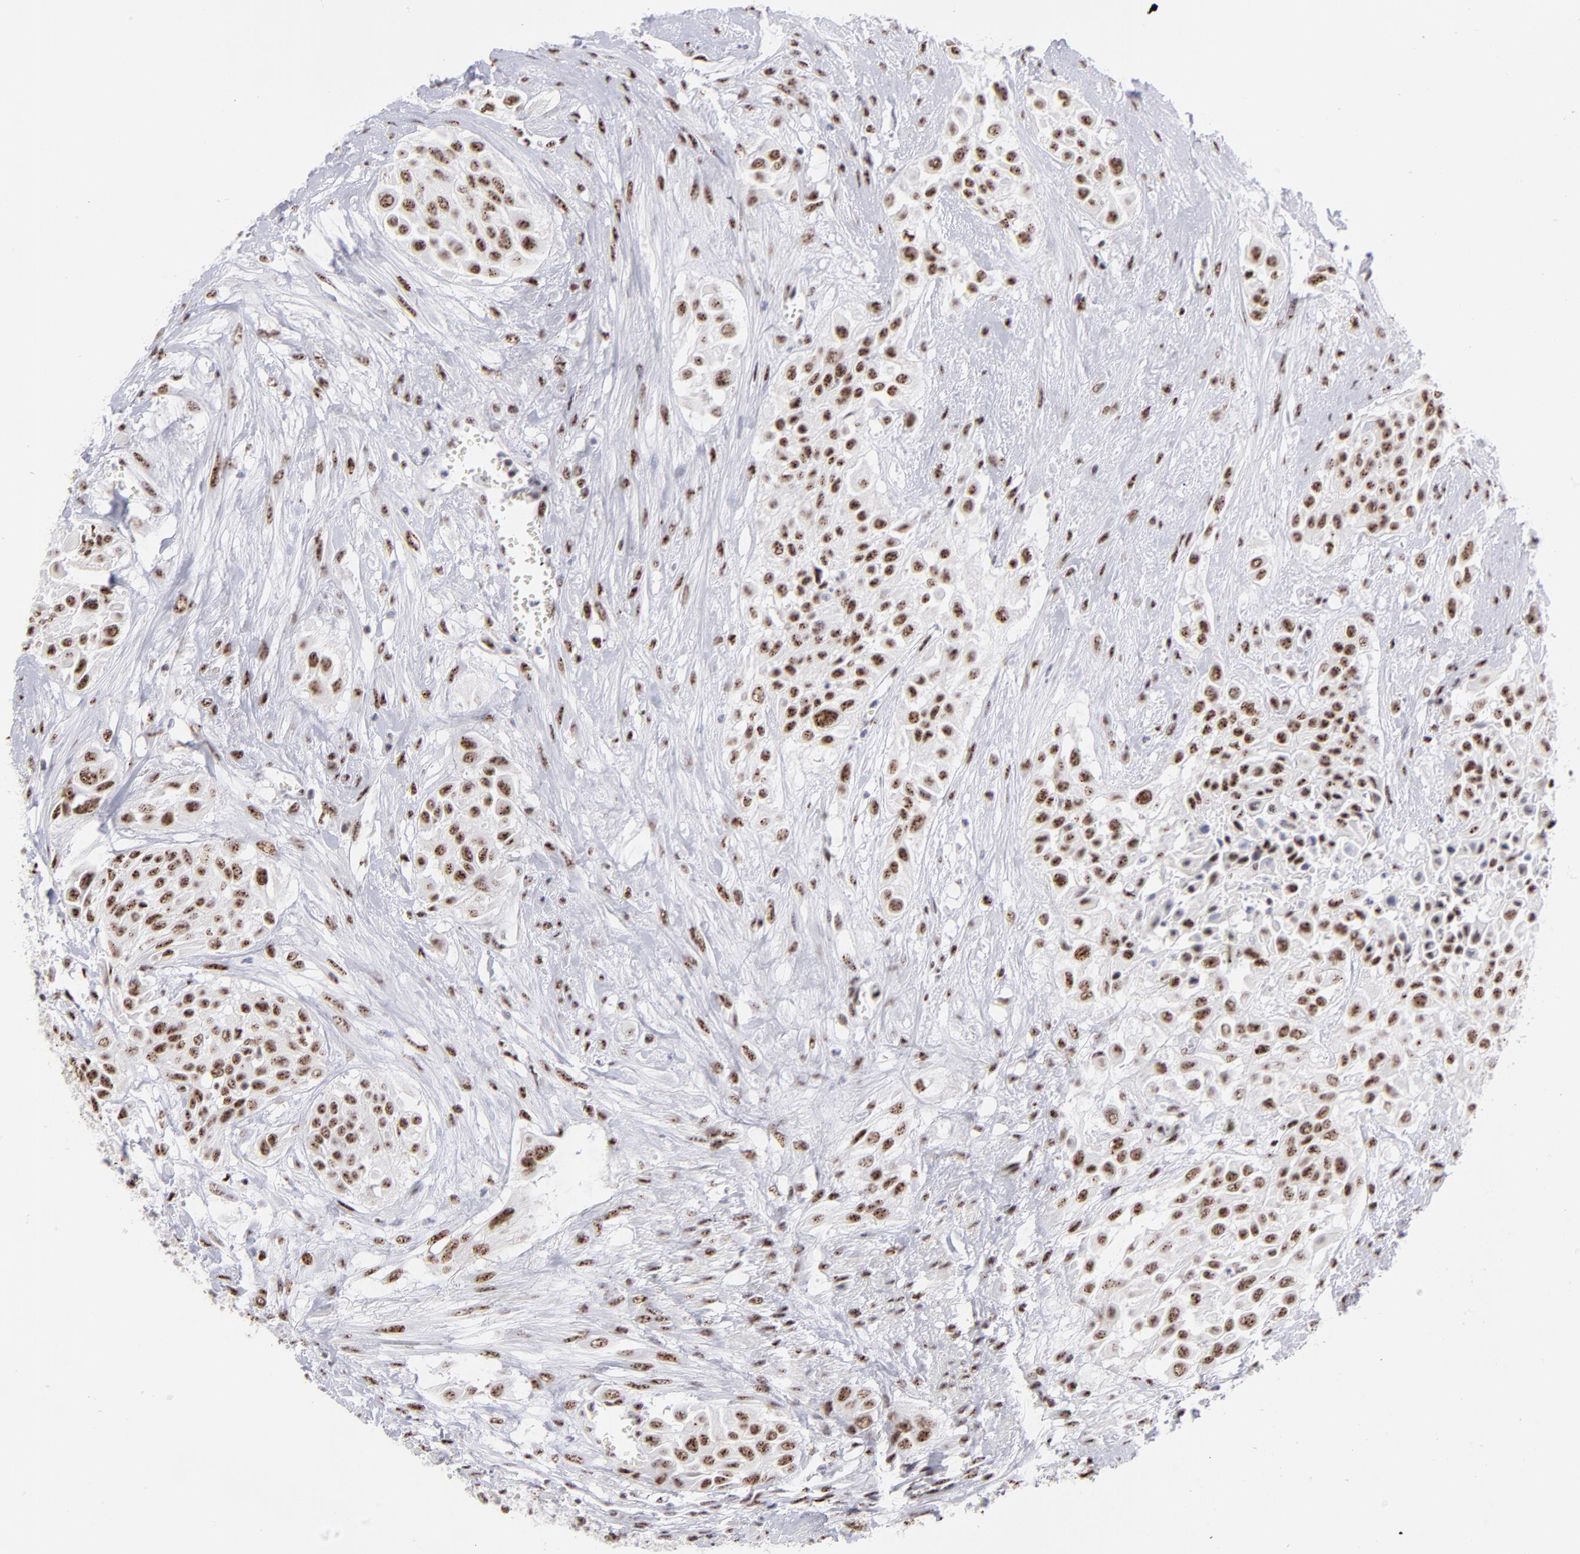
{"staining": {"intensity": "moderate", "quantity": ">75%", "location": "nuclear"}, "tissue": "urothelial cancer", "cell_type": "Tumor cells", "image_type": "cancer", "snomed": [{"axis": "morphology", "description": "Urothelial carcinoma, High grade"}, {"axis": "topography", "description": "Urinary bladder"}], "caption": "A micrograph showing moderate nuclear expression in about >75% of tumor cells in urothelial carcinoma (high-grade), as visualized by brown immunohistochemical staining.", "gene": "CDC25C", "patient": {"sex": "male", "age": 57}}